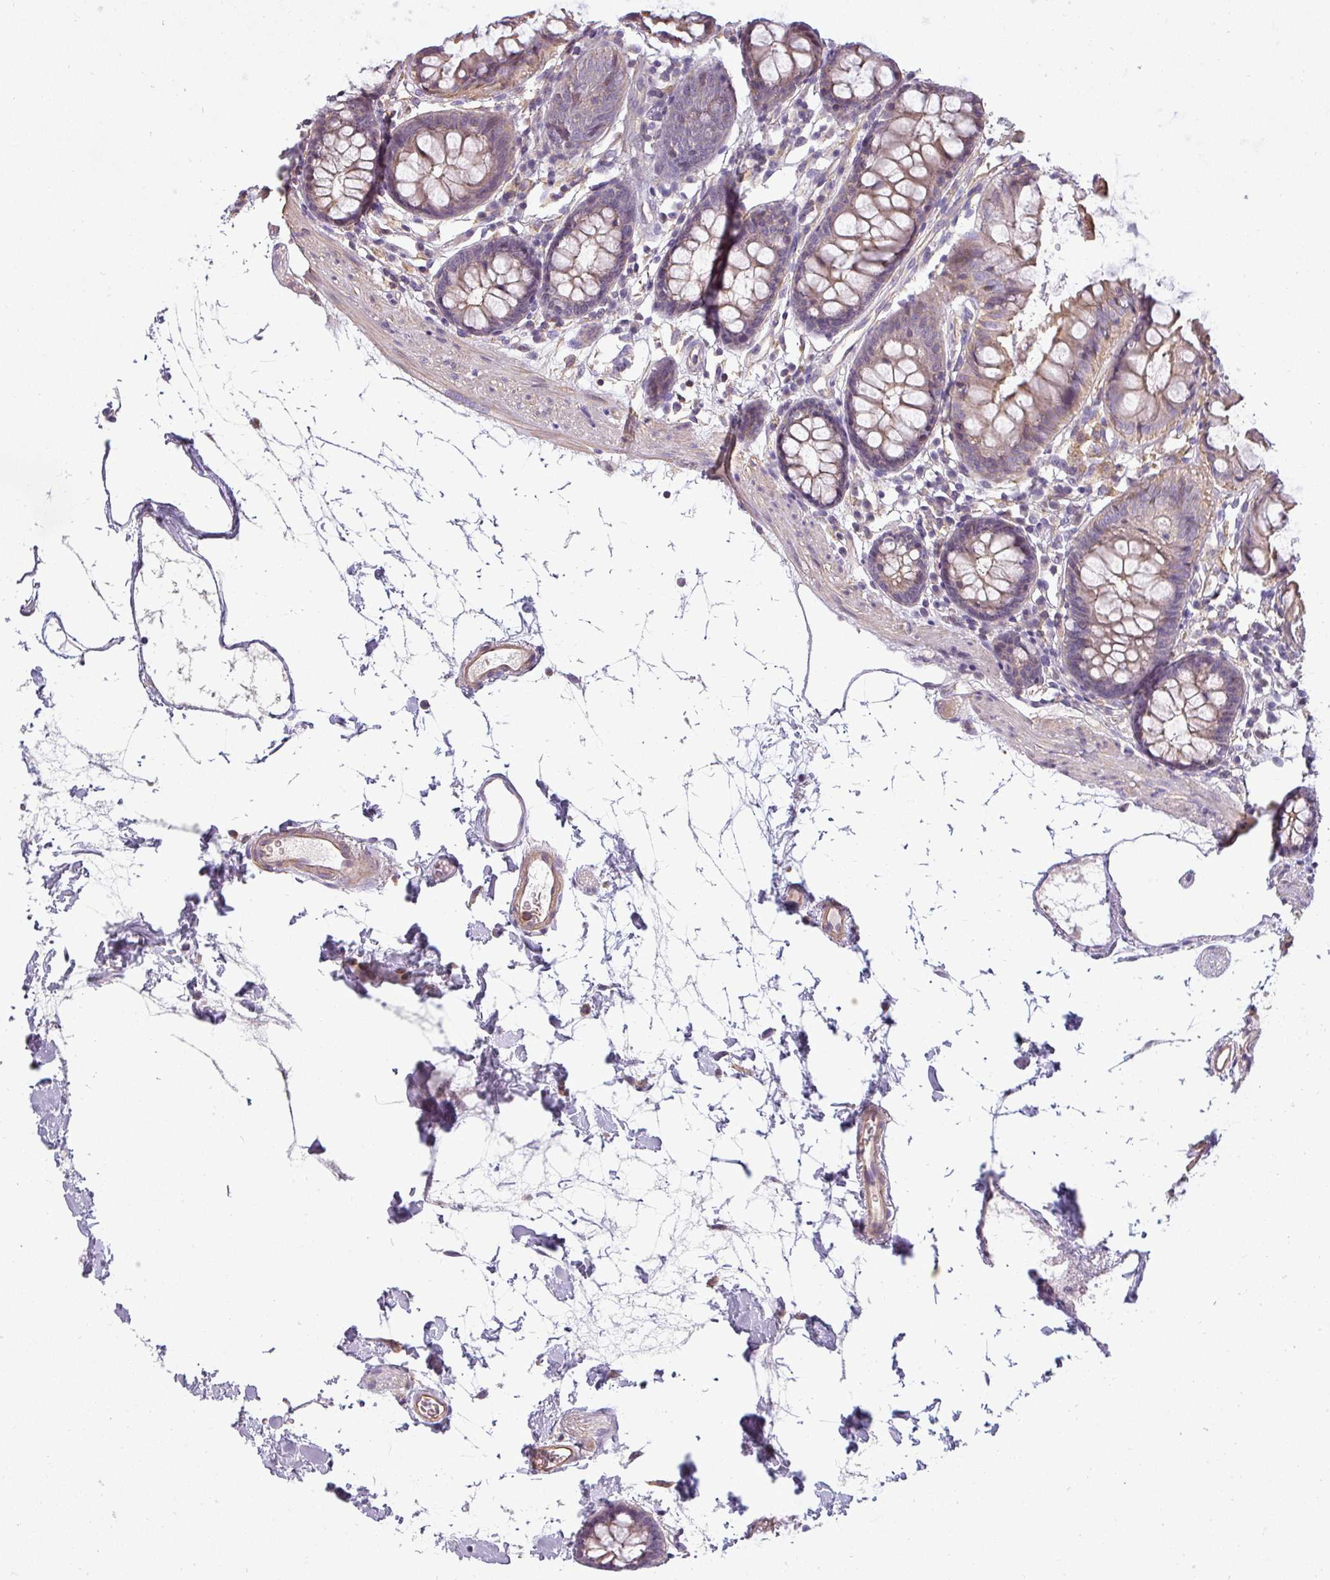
{"staining": {"intensity": "weak", "quantity": ">75%", "location": "cytoplasmic/membranous"}, "tissue": "colon", "cell_type": "Endothelial cells", "image_type": "normal", "snomed": [{"axis": "morphology", "description": "Normal tissue, NOS"}, {"axis": "topography", "description": "Colon"}], "caption": "Immunohistochemistry (IHC) micrograph of benign human colon stained for a protein (brown), which reveals low levels of weak cytoplasmic/membranous staining in about >75% of endothelial cells.", "gene": "ZNF835", "patient": {"sex": "female", "age": 84}}